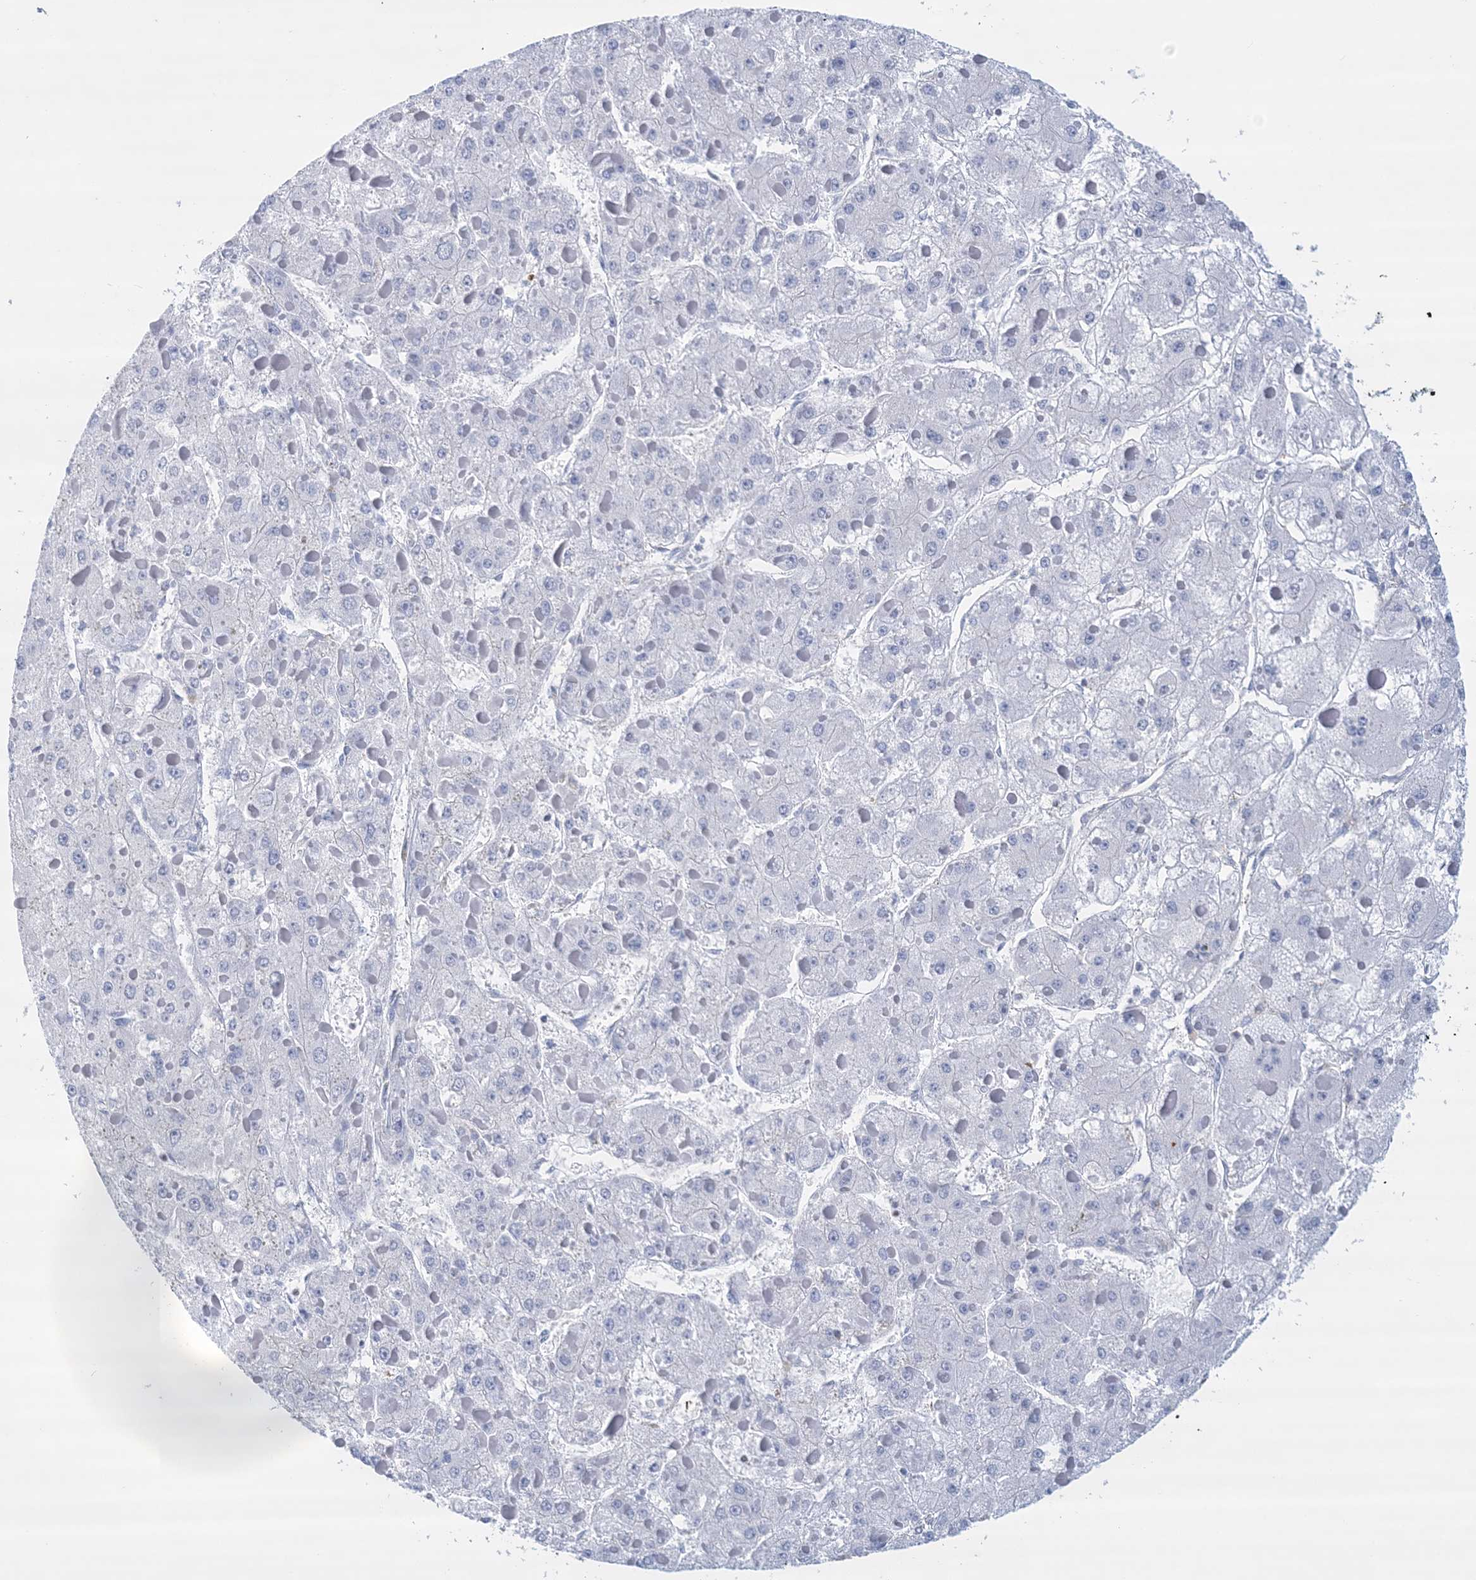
{"staining": {"intensity": "negative", "quantity": "none", "location": "none"}, "tissue": "liver cancer", "cell_type": "Tumor cells", "image_type": "cancer", "snomed": [{"axis": "morphology", "description": "Carcinoma, Hepatocellular, NOS"}, {"axis": "topography", "description": "Liver"}], "caption": "Immunohistochemistry (IHC) micrograph of human liver cancer (hepatocellular carcinoma) stained for a protein (brown), which reveals no staining in tumor cells.", "gene": "C11orf21", "patient": {"sex": "female", "age": 73}}